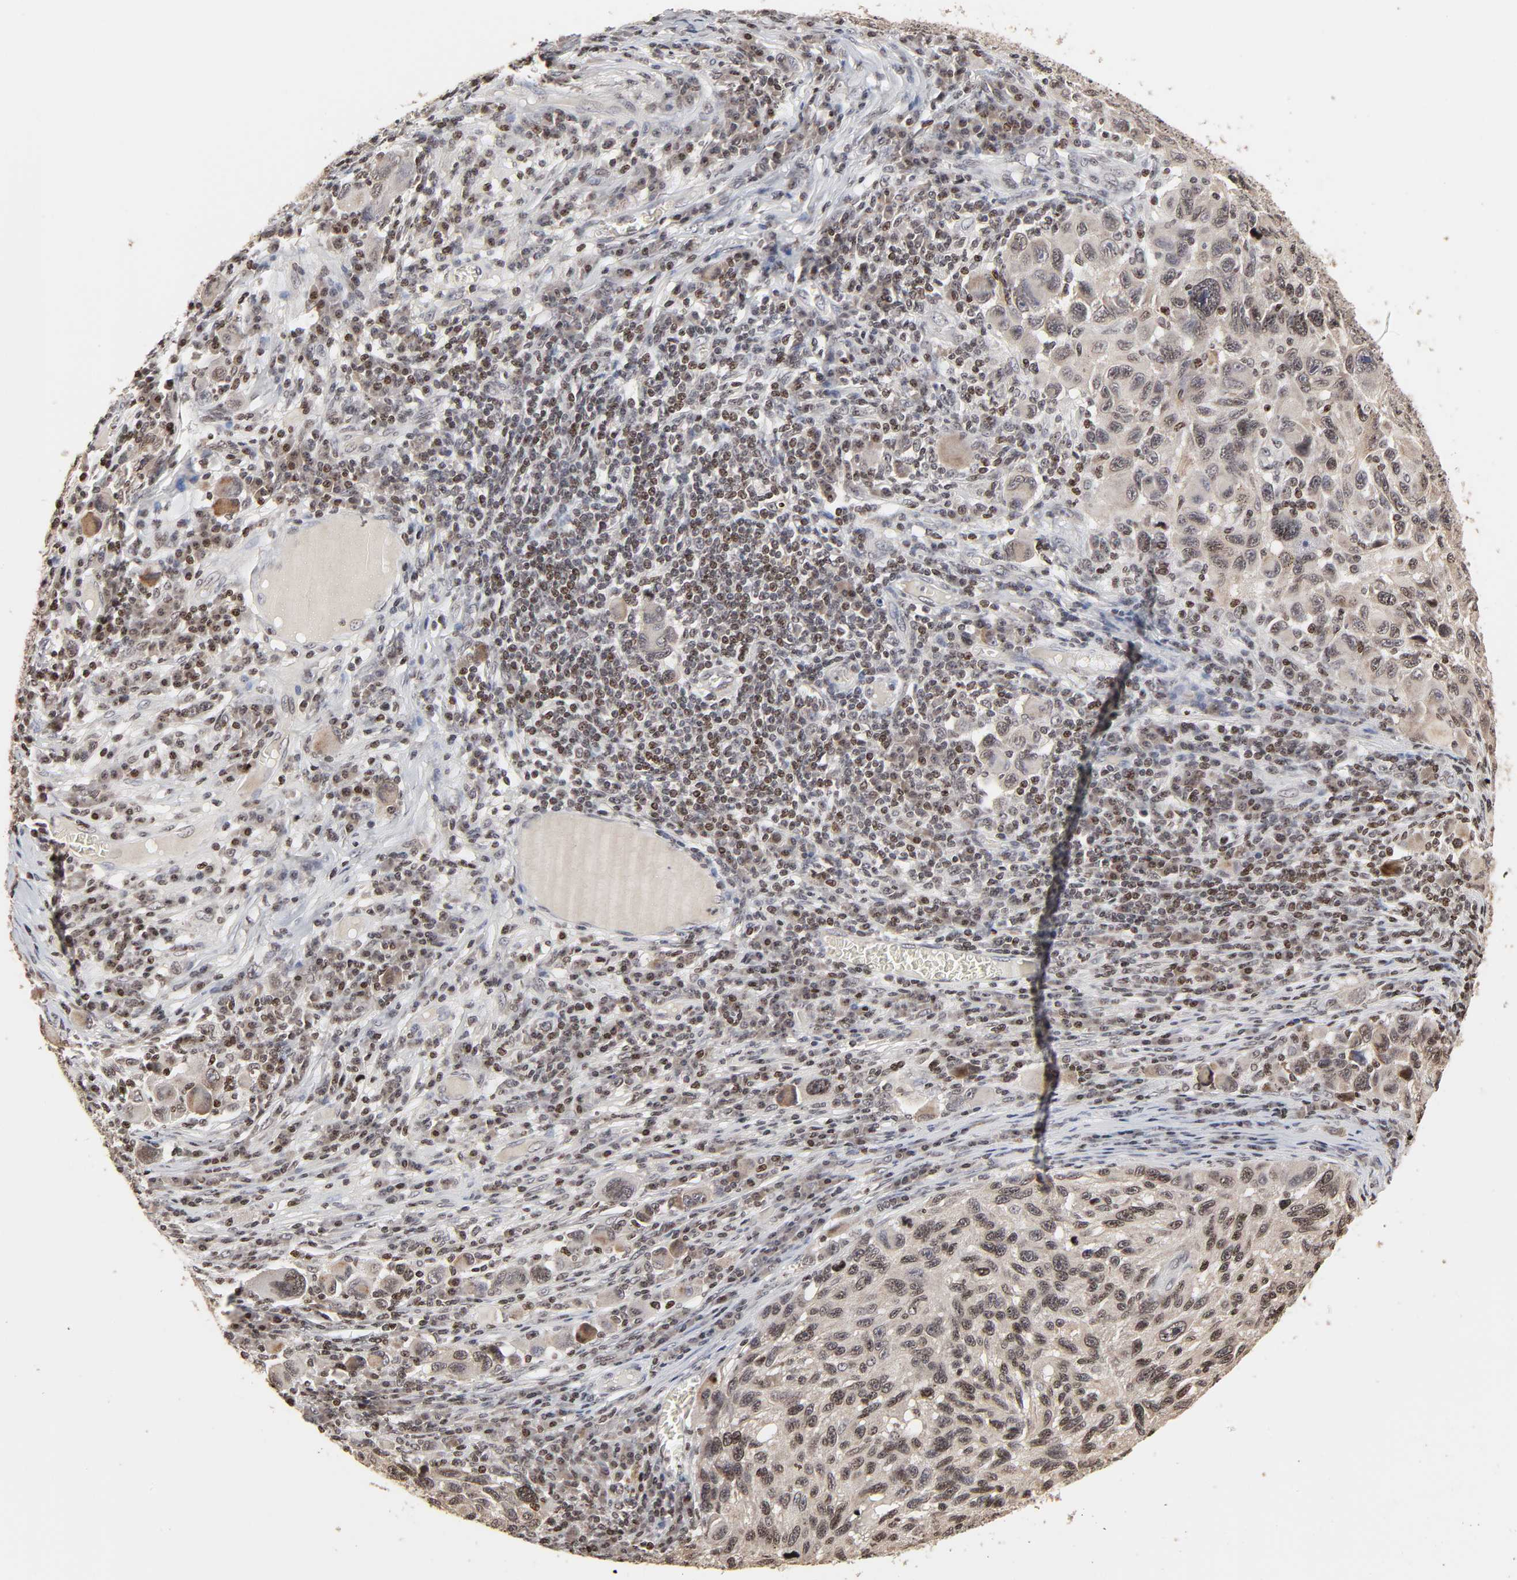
{"staining": {"intensity": "weak", "quantity": "<25%", "location": "cytoplasmic/membranous"}, "tissue": "melanoma", "cell_type": "Tumor cells", "image_type": "cancer", "snomed": [{"axis": "morphology", "description": "Malignant melanoma, NOS"}, {"axis": "topography", "description": "Skin"}], "caption": "This is an immunohistochemistry micrograph of human malignant melanoma. There is no positivity in tumor cells.", "gene": "ZNF473", "patient": {"sex": "male", "age": 53}}